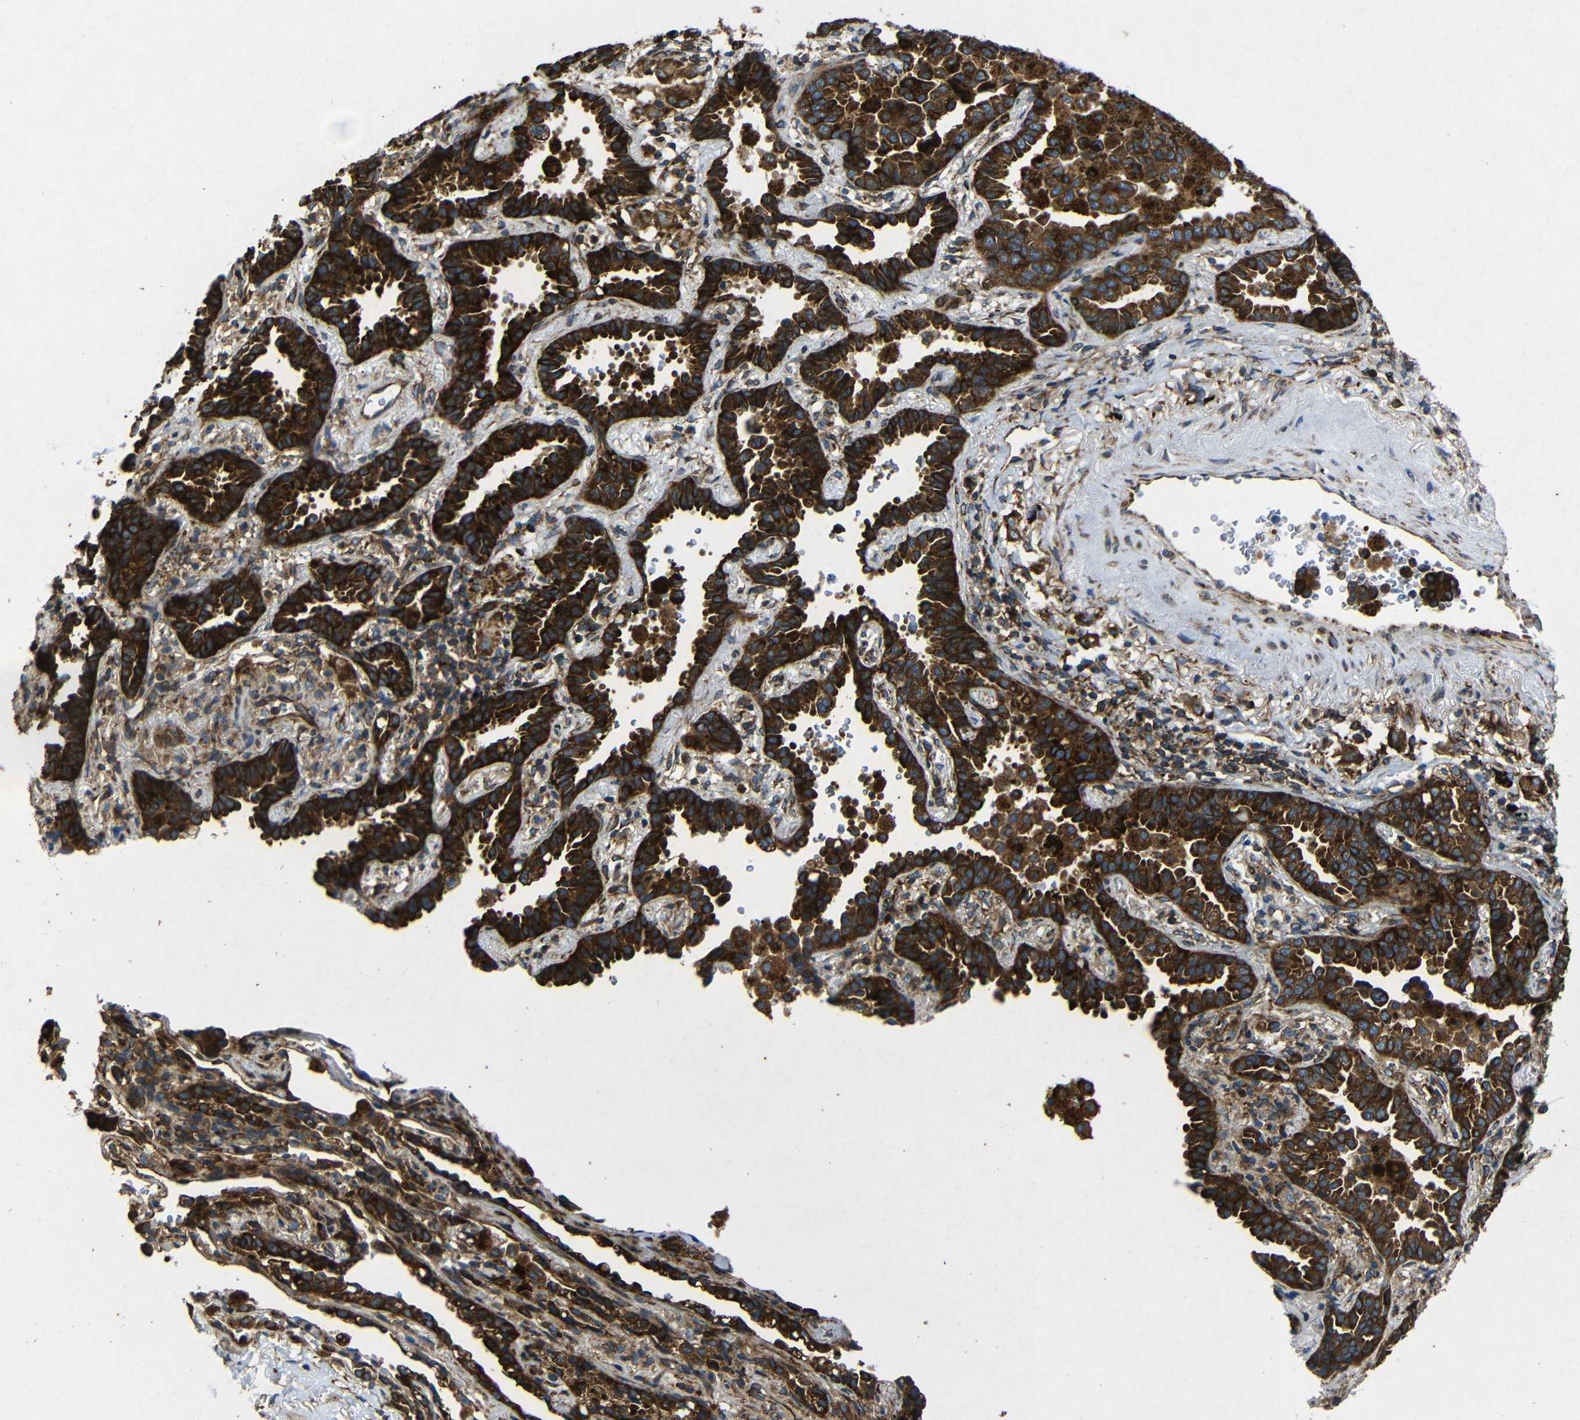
{"staining": {"intensity": "strong", "quantity": ">75%", "location": "cytoplasmic/membranous"}, "tissue": "lung cancer", "cell_type": "Tumor cells", "image_type": "cancer", "snomed": [{"axis": "morphology", "description": "Normal tissue, NOS"}, {"axis": "morphology", "description": "Adenocarcinoma, NOS"}, {"axis": "topography", "description": "Lung"}], "caption": "High-magnification brightfield microscopy of lung cancer (adenocarcinoma) stained with DAB (brown) and counterstained with hematoxylin (blue). tumor cells exhibit strong cytoplasmic/membranous positivity is appreciated in about>75% of cells.", "gene": "BTF3", "patient": {"sex": "male", "age": 59}}